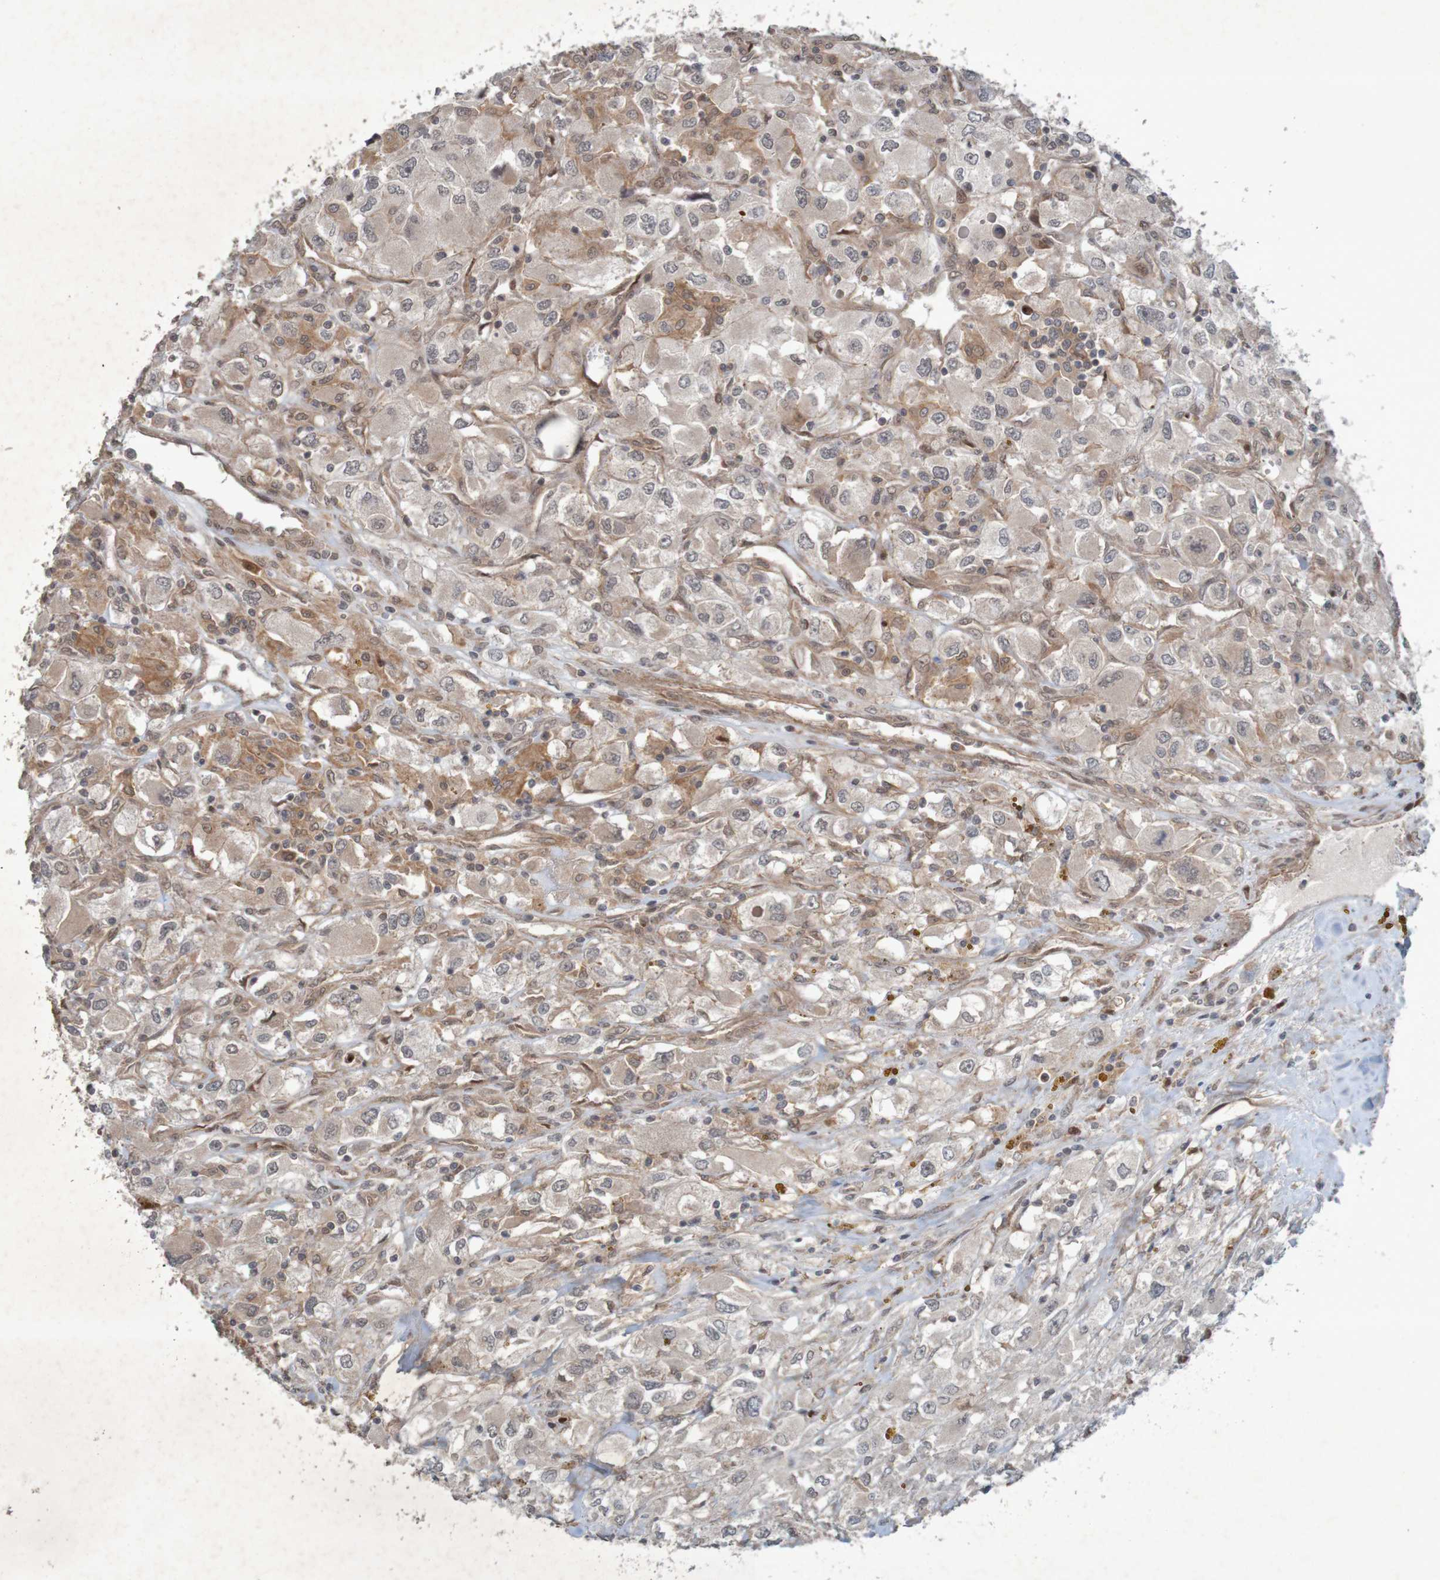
{"staining": {"intensity": "moderate", "quantity": "25%-75%", "location": "cytoplasmic/membranous"}, "tissue": "renal cancer", "cell_type": "Tumor cells", "image_type": "cancer", "snomed": [{"axis": "morphology", "description": "Adenocarcinoma, NOS"}, {"axis": "topography", "description": "Kidney"}], "caption": "Protein expression analysis of renal cancer exhibits moderate cytoplasmic/membranous expression in about 25%-75% of tumor cells.", "gene": "ARHGEF11", "patient": {"sex": "female", "age": 52}}